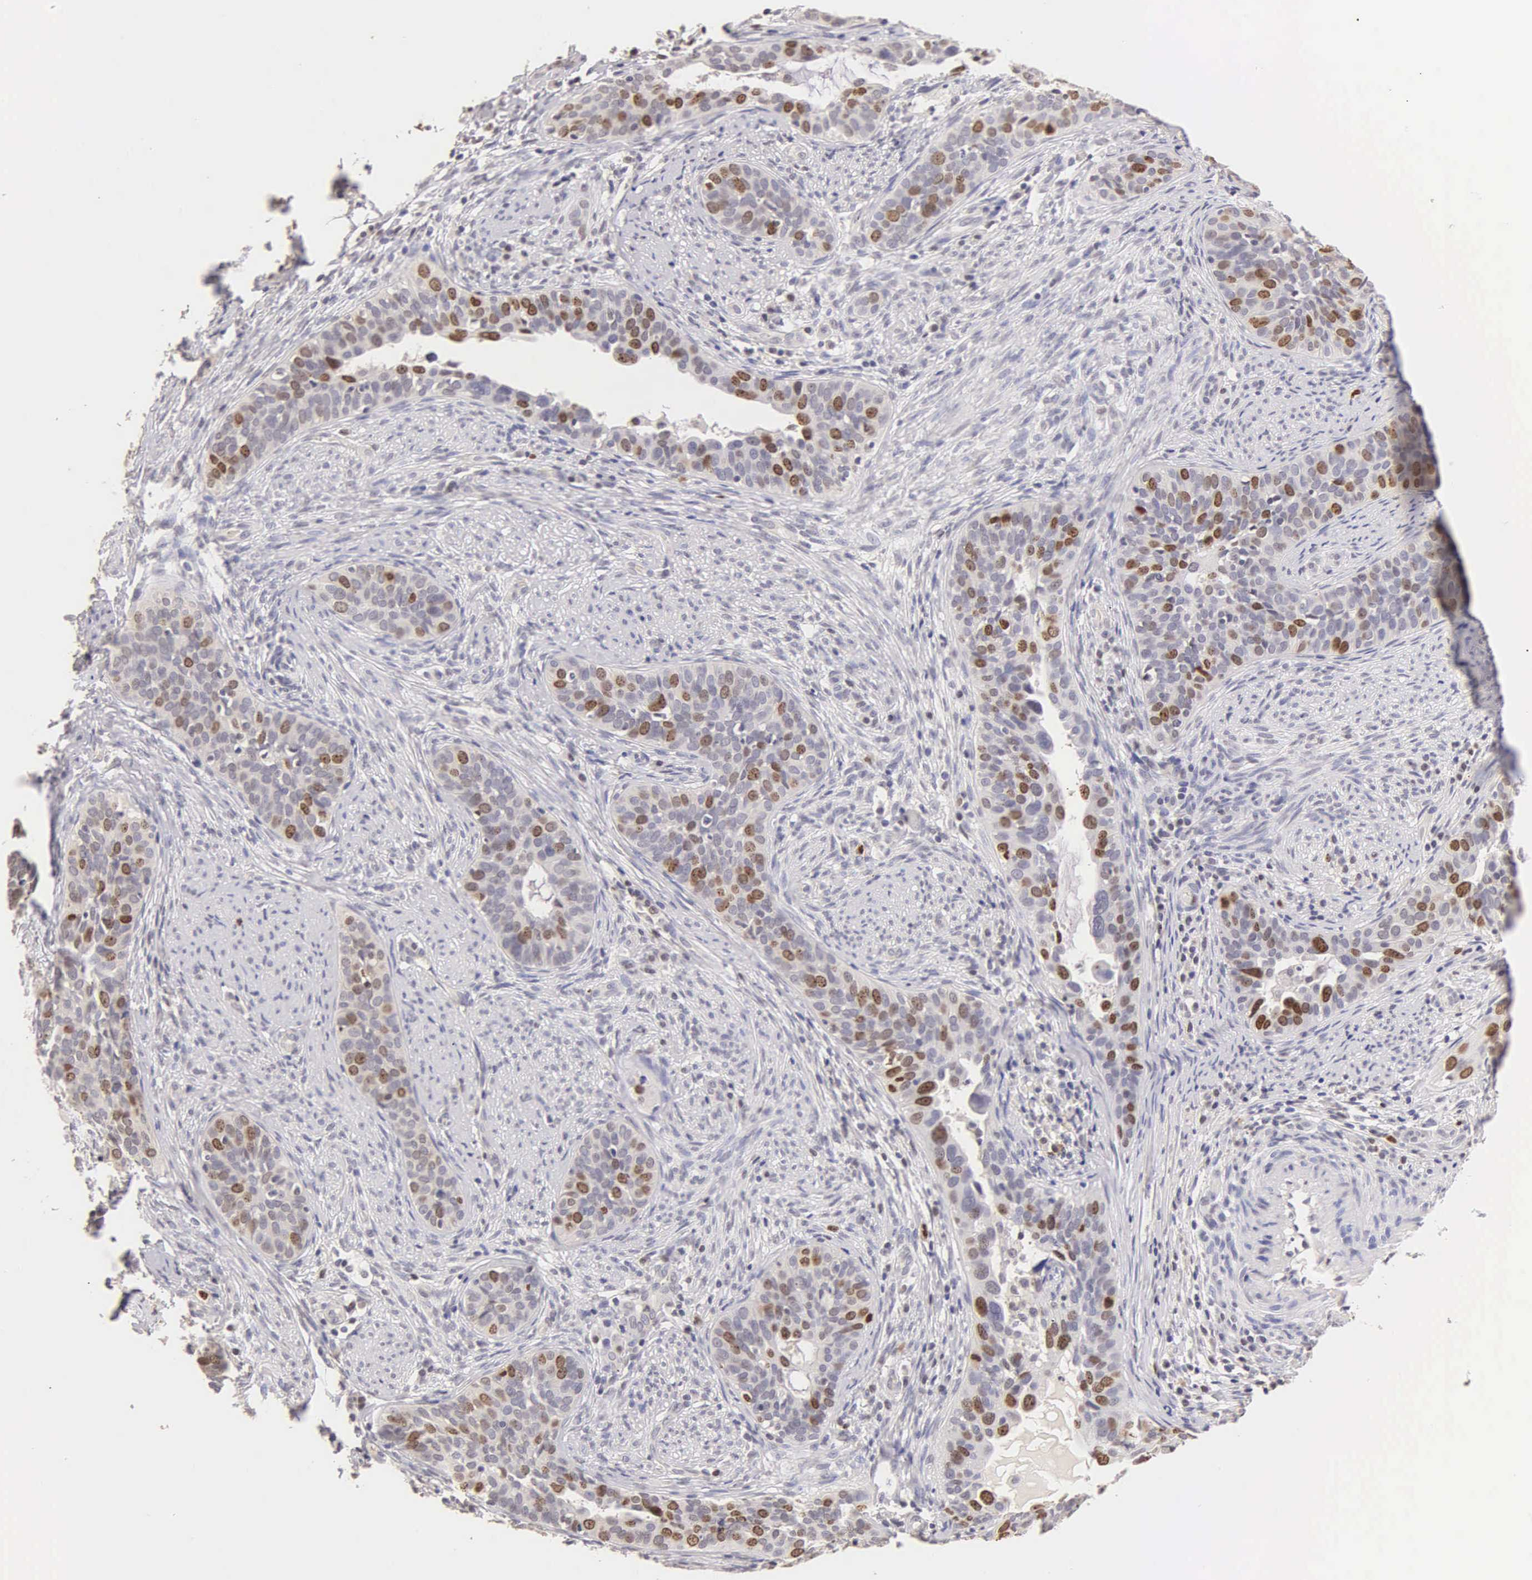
{"staining": {"intensity": "moderate", "quantity": "25%-75%", "location": "nuclear"}, "tissue": "cervical cancer", "cell_type": "Tumor cells", "image_type": "cancer", "snomed": [{"axis": "morphology", "description": "Squamous cell carcinoma, NOS"}, {"axis": "topography", "description": "Cervix"}], "caption": "A histopathology image of human cervical squamous cell carcinoma stained for a protein demonstrates moderate nuclear brown staining in tumor cells.", "gene": "MKI67", "patient": {"sex": "female", "age": 31}}